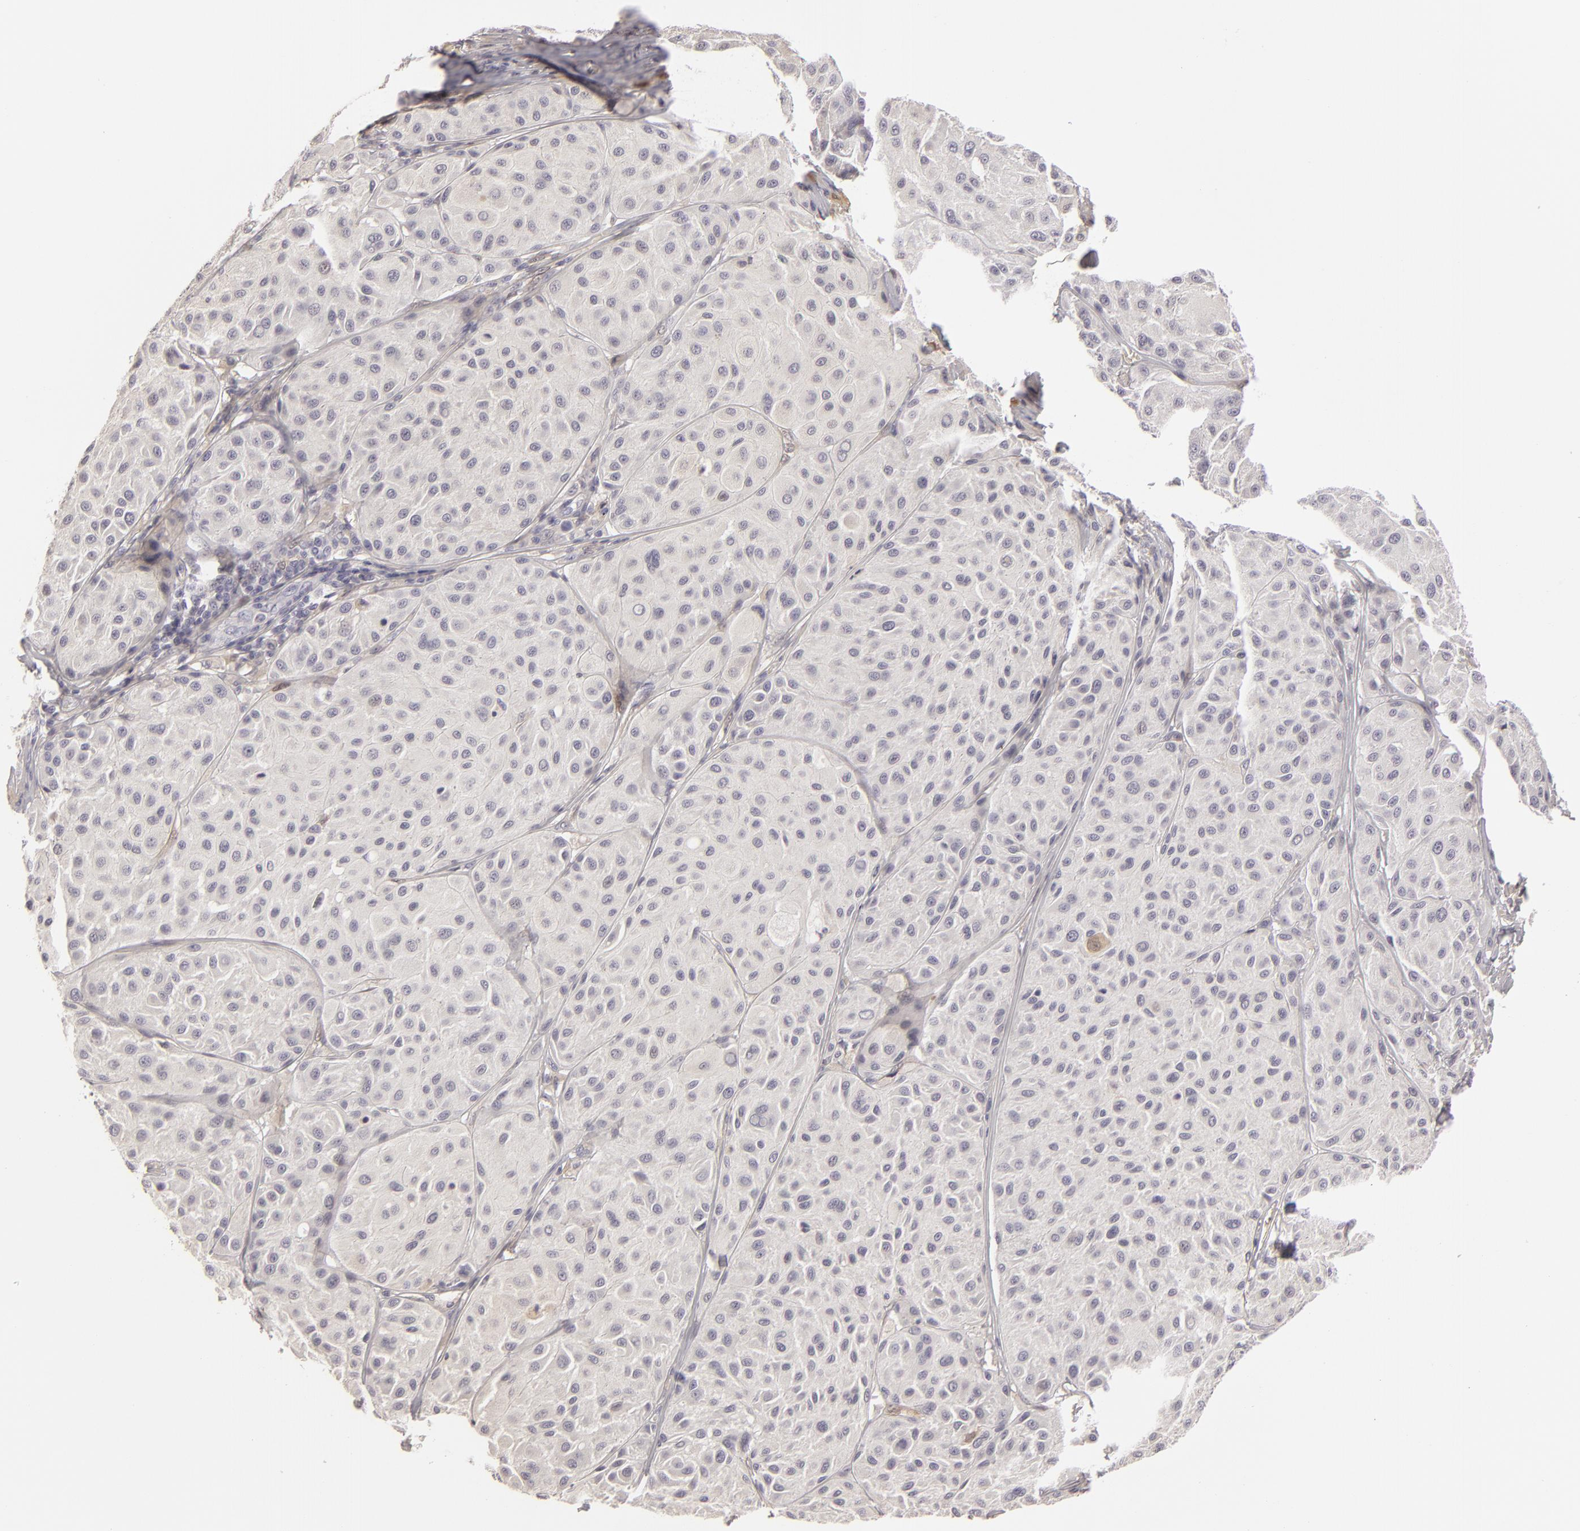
{"staining": {"intensity": "negative", "quantity": "none", "location": "none"}, "tissue": "melanoma", "cell_type": "Tumor cells", "image_type": "cancer", "snomed": [{"axis": "morphology", "description": "Malignant melanoma, NOS"}, {"axis": "topography", "description": "Skin"}], "caption": "DAB (3,3'-diaminobenzidine) immunohistochemical staining of human melanoma shows no significant expression in tumor cells.", "gene": "EFS", "patient": {"sex": "male", "age": 36}}